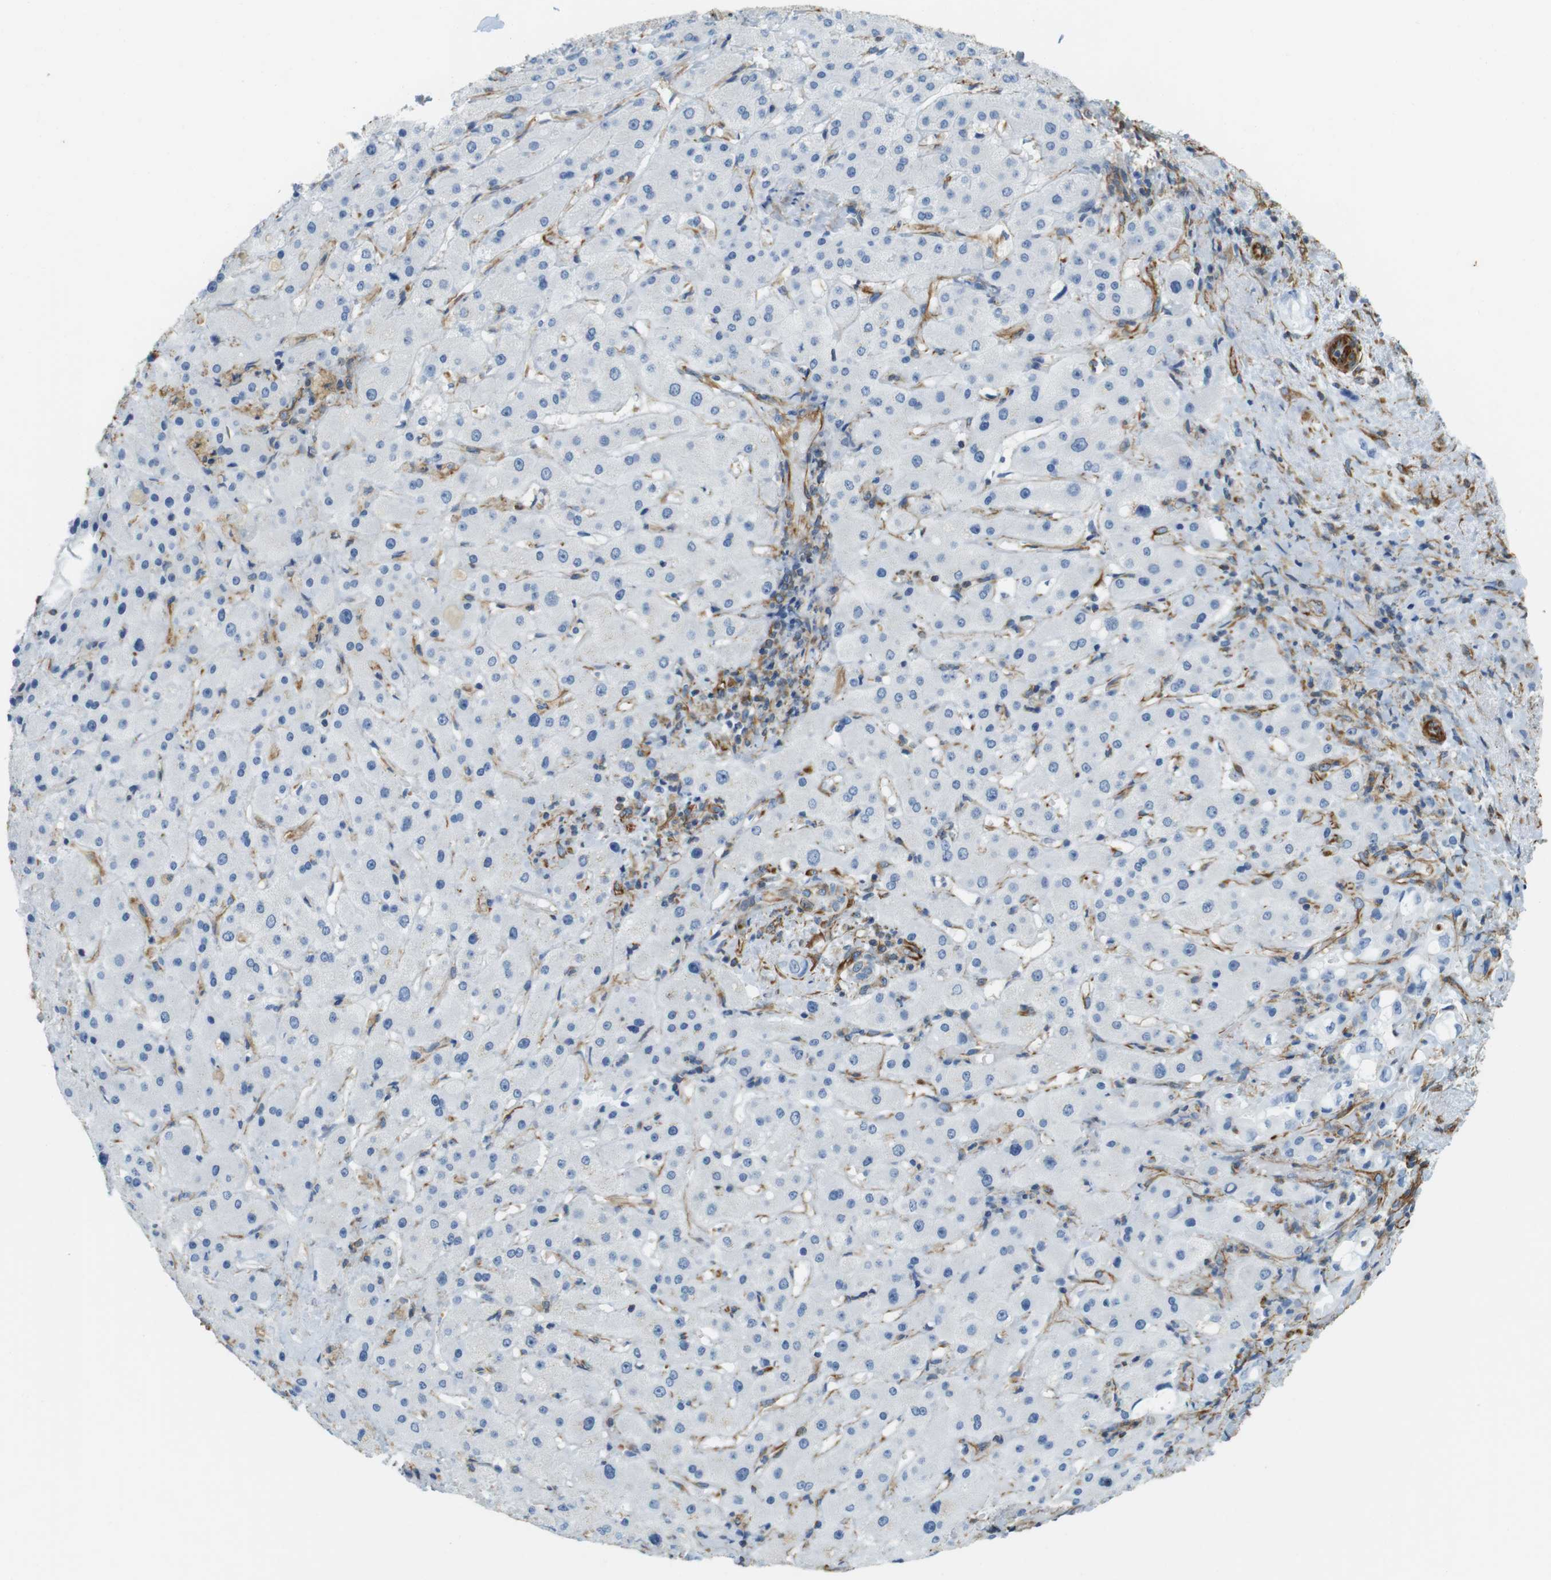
{"staining": {"intensity": "negative", "quantity": "none", "location": "none"}, "tissue": "liver cancer", "cell_type": "Tumor cells", "image_type": "cancer", "snomed": [{"axis": "morphology", "description": "Cholangiocarcinoma"}, {"axis": "topography", "description": "Liver"}], "caption": "Immunohistochemistry of liver cholangiocarcinoma shows no staining in tumor cells. (DAB IHC, high magnification).", "gene": "MS4A10", "patient": {"sex": "female", "age": 65}}